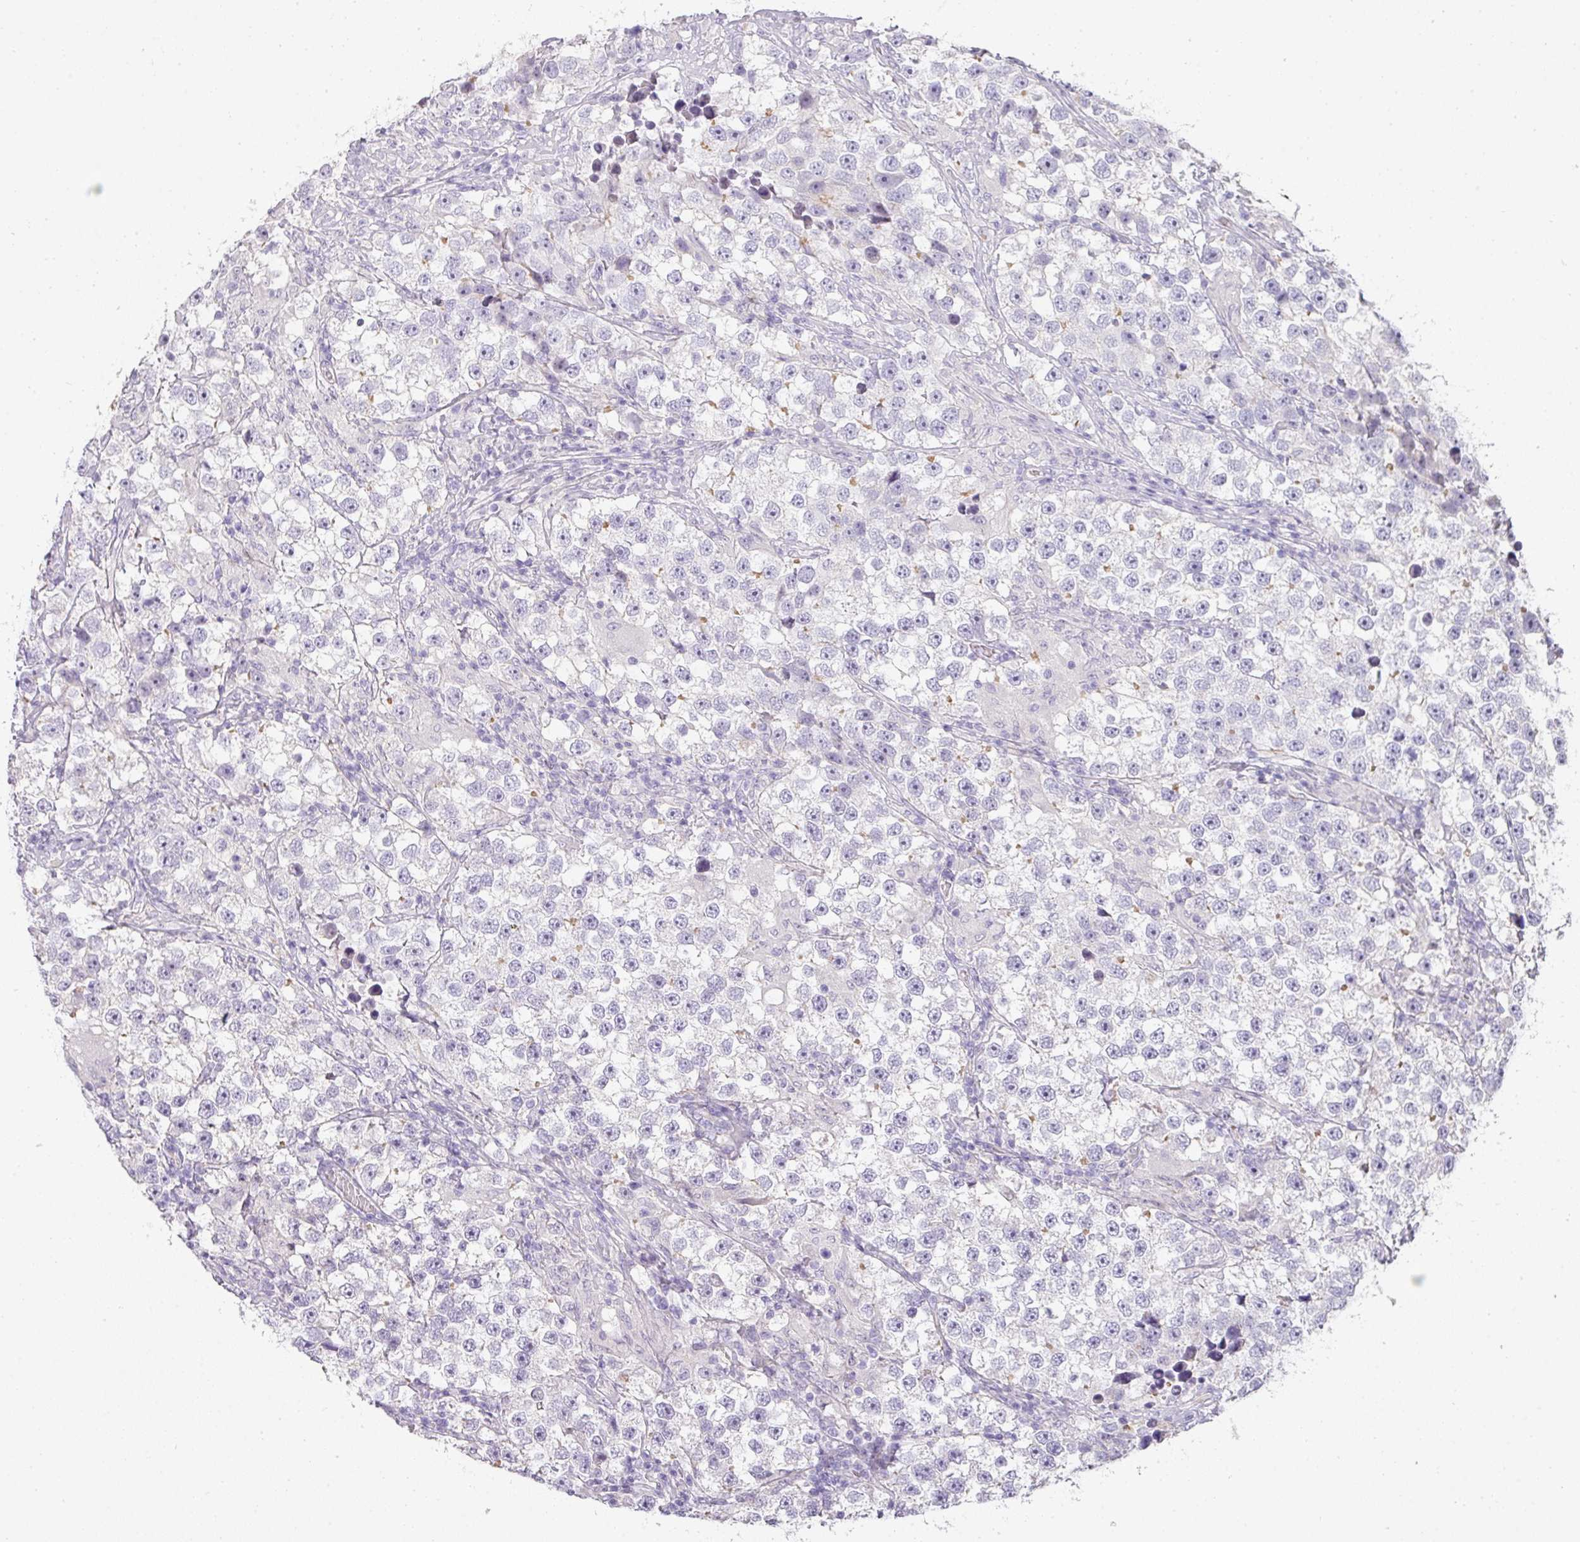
{"staining": {"intensity": "negative", "quantity": "none", "location": "none"}, "tissue": "testis cancer", "cell_type": "Tumor cells", "image_type": "cancer", "snomed": [{"axis": "morphology", "description": "Seminoma, NOS"}, {"axis": "topography", "description": "Testis"}], "caption": "Immunohistochemistry histopathology image of neoplastic tissue: seminoma (testis) stained with DAB displays no significant protein expression in tumor cells. Brightfield microscopy of immunohistochemistry (IHC) stained with DAB (brown) and hematoxylin (blue), captured at high magnification.", "gene": "HHEX", "patient": {"sex": "male", "age": 46}}